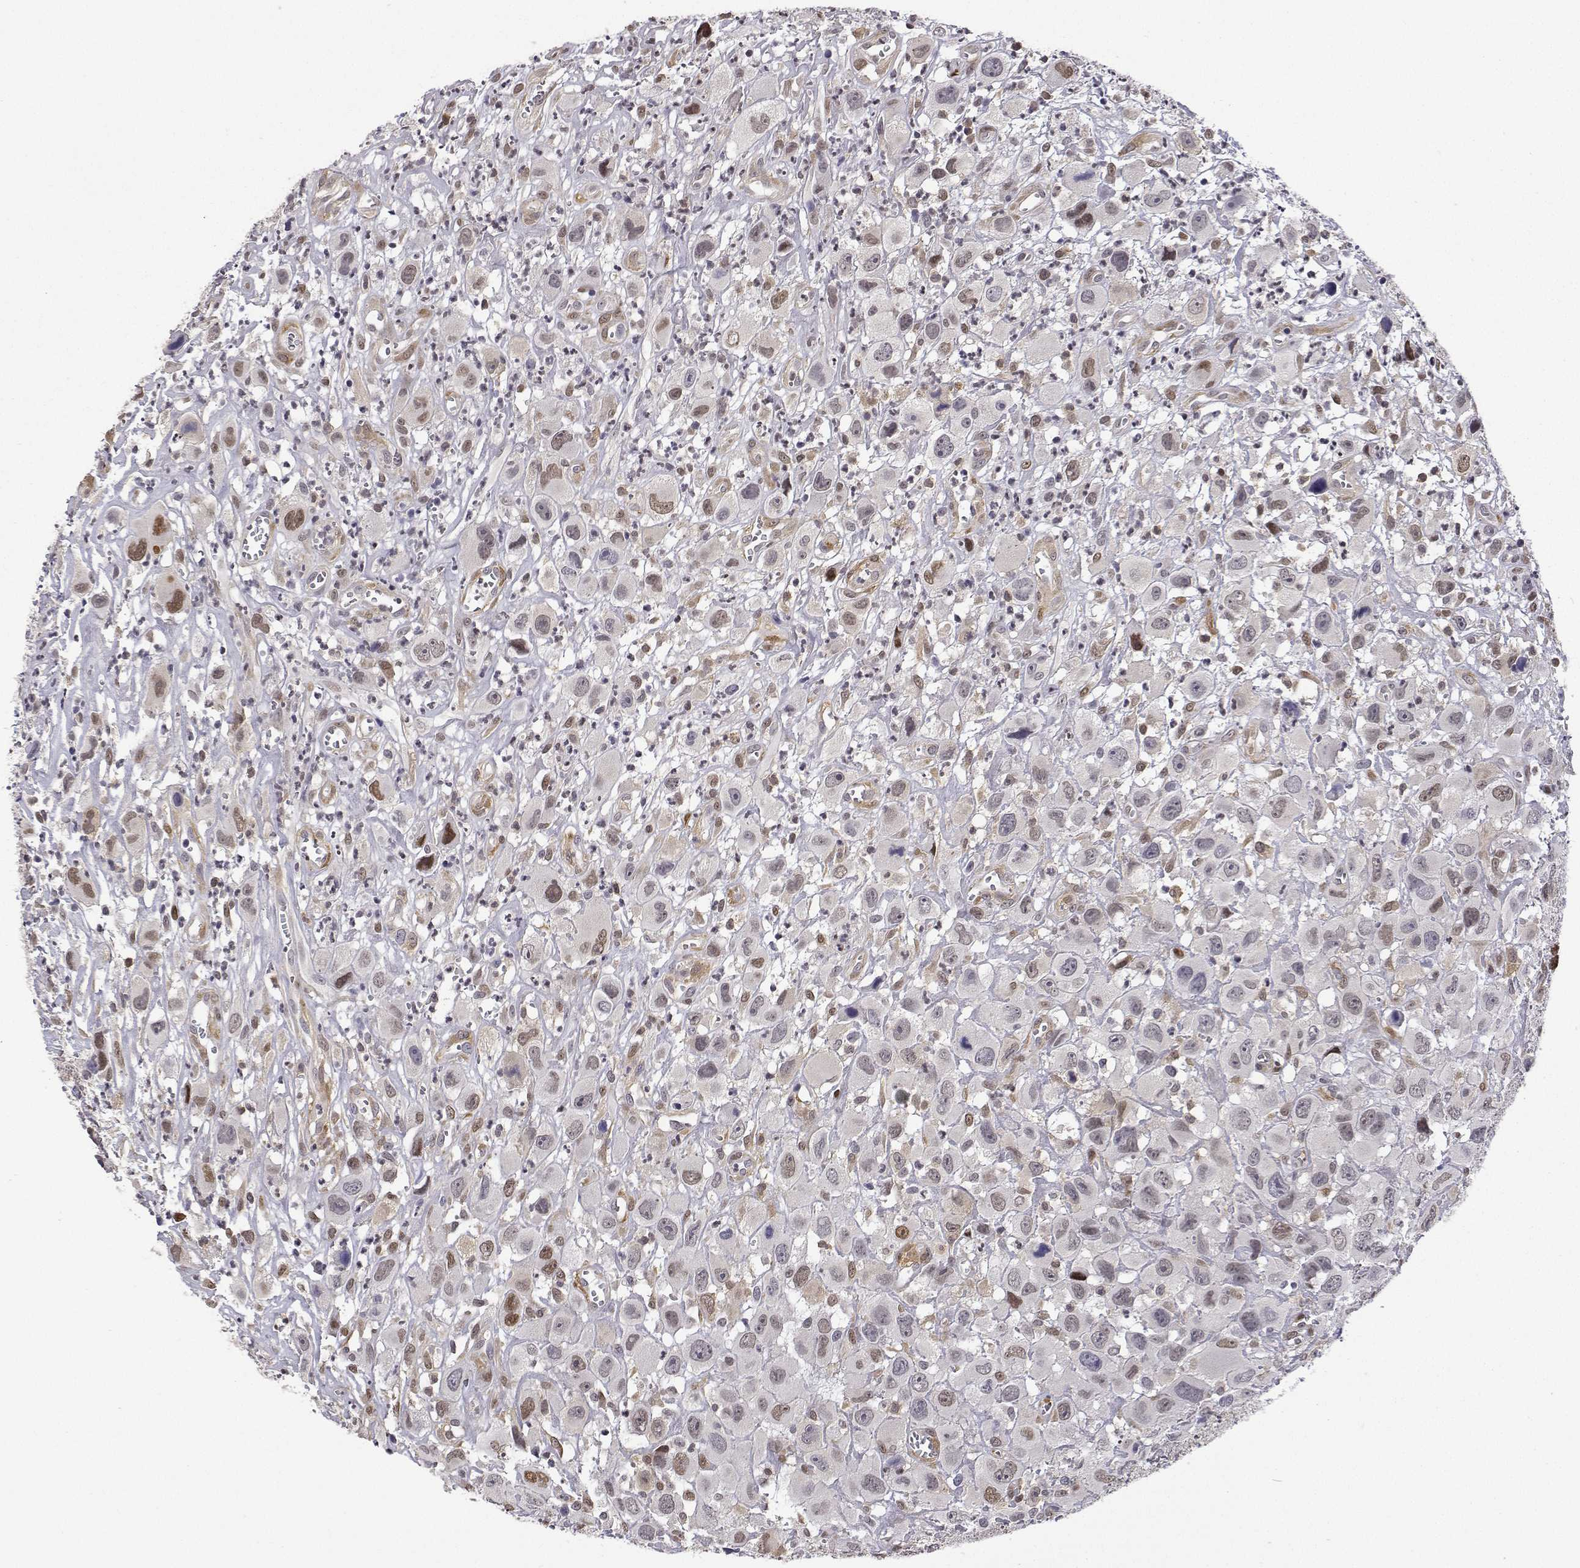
{"staining": {"intensity": "moderate", "quantity": "<25%", "location": "nuclear"}, "tissue": "head and neck cancer", "cell_type": "Tumor cells", "image_type": "cancer", "snomed": [{"axis": "morphology", "description": "Squamous cell carcinoma, NOS"}, {"axis": "morphology", "description": "Squamous cell carcinoma, metastatic, NOS"}, {"axis": "topography", "description": "Oral tissue"}, {"axis": "topography", "description": "Head-Neck"}], "caption": "Head and neck cancer (metastatic squamous cell carcinoma) stained with a brown dye reveals moderate nuclear positive positivity in about <25% of tumor cells.", "gene": "PHGDH", "patient": {"sex": "female", "age": 85}}